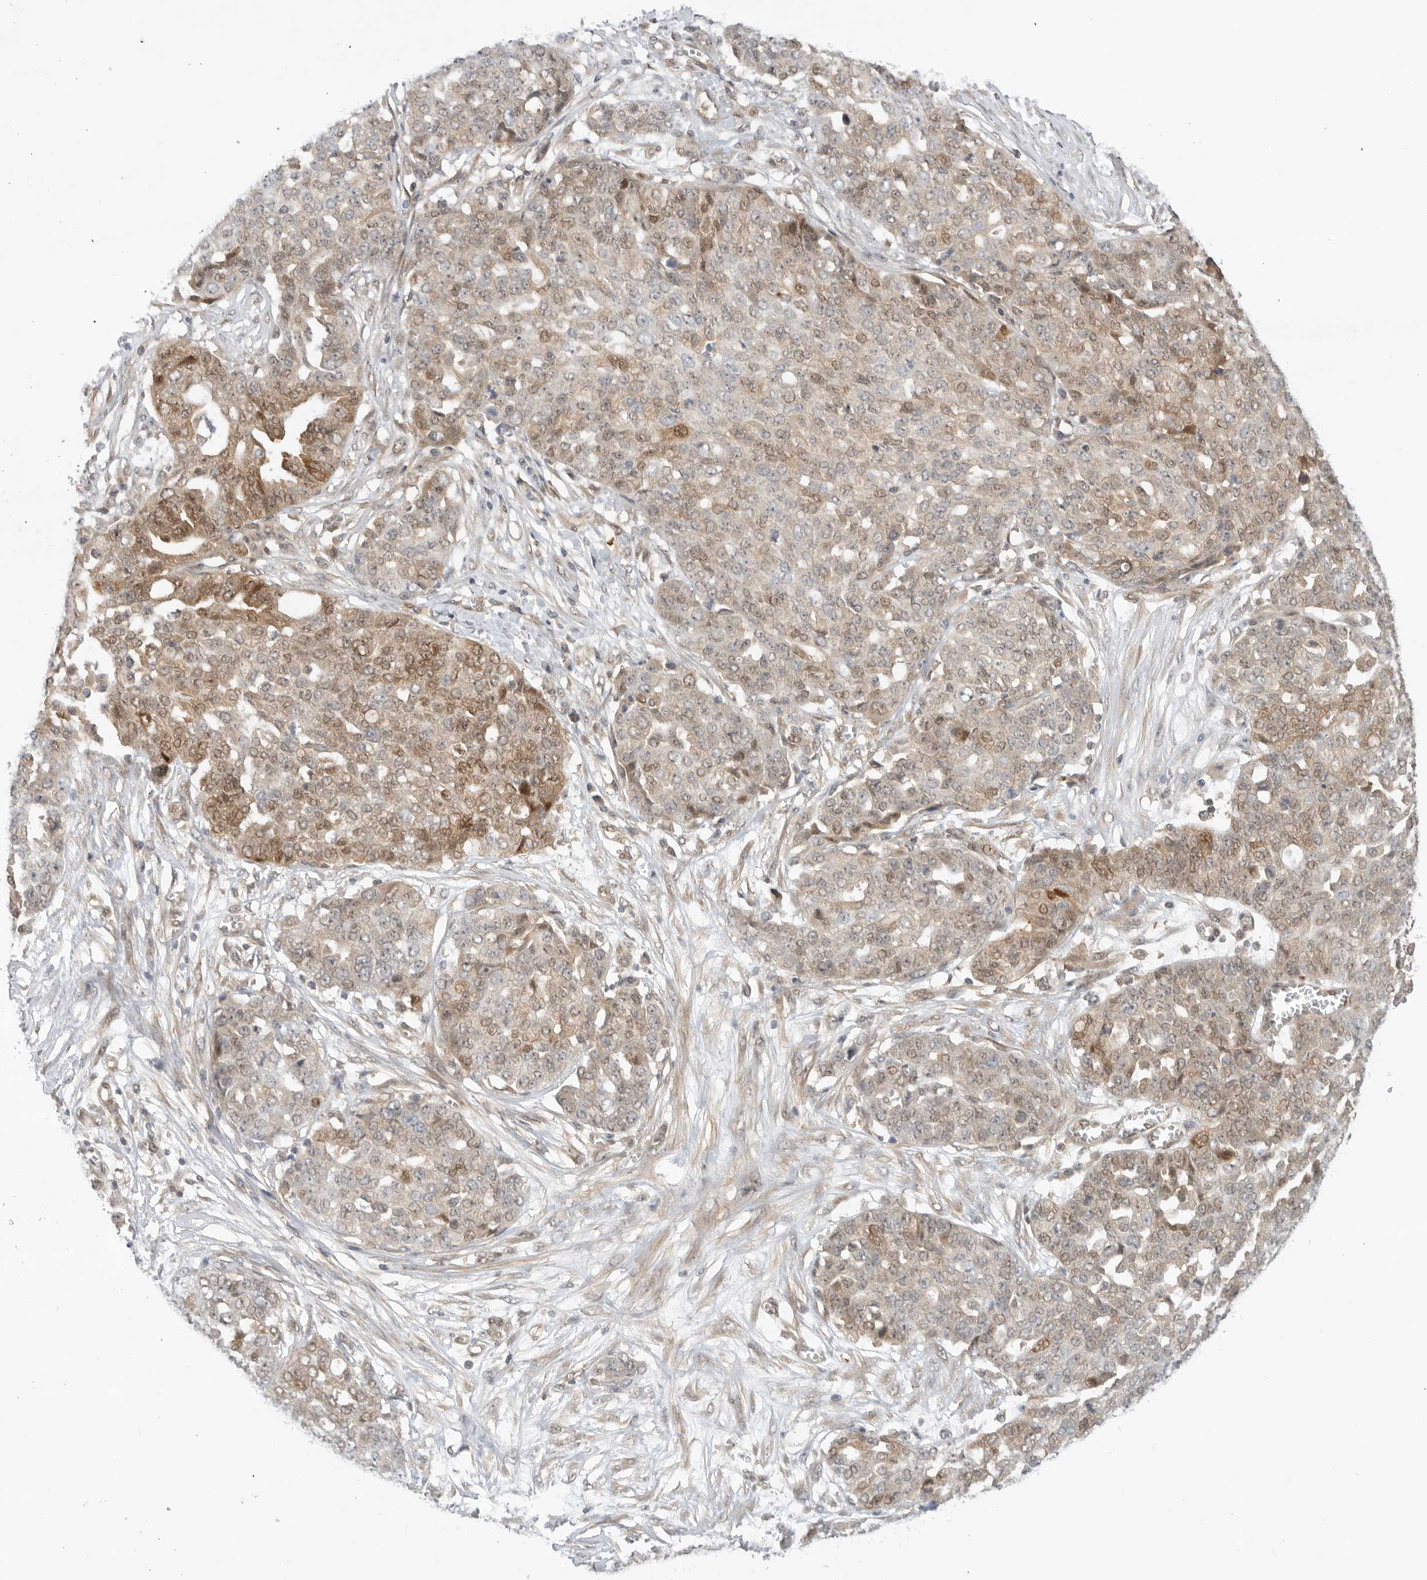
{"staining": {"intensity": "weak", "quantity": "<25%", "location": "cytoplasmic/membranous,nuclear"}, "tissue": "ovarian cancer", "cell_type": "Tumor cells", "image_type": "cancer", "snomed": [{"axis": "morphology", "description": "Cystadenocarcinoma, serous, NOS"}, {"axis": "topography", "description": "Soft tissue"}, {"axis": "topography", "description": "Ovary"}], "caption": "A high-resolution micrograph shows immunohistochemistry (IHC) staining of serous cystadenocarcinoma (ovarian), which exhibits no significant positivity in tumor cells.", "gene": "DCAF8", "patient": {"sex": "female", "age": 57}}